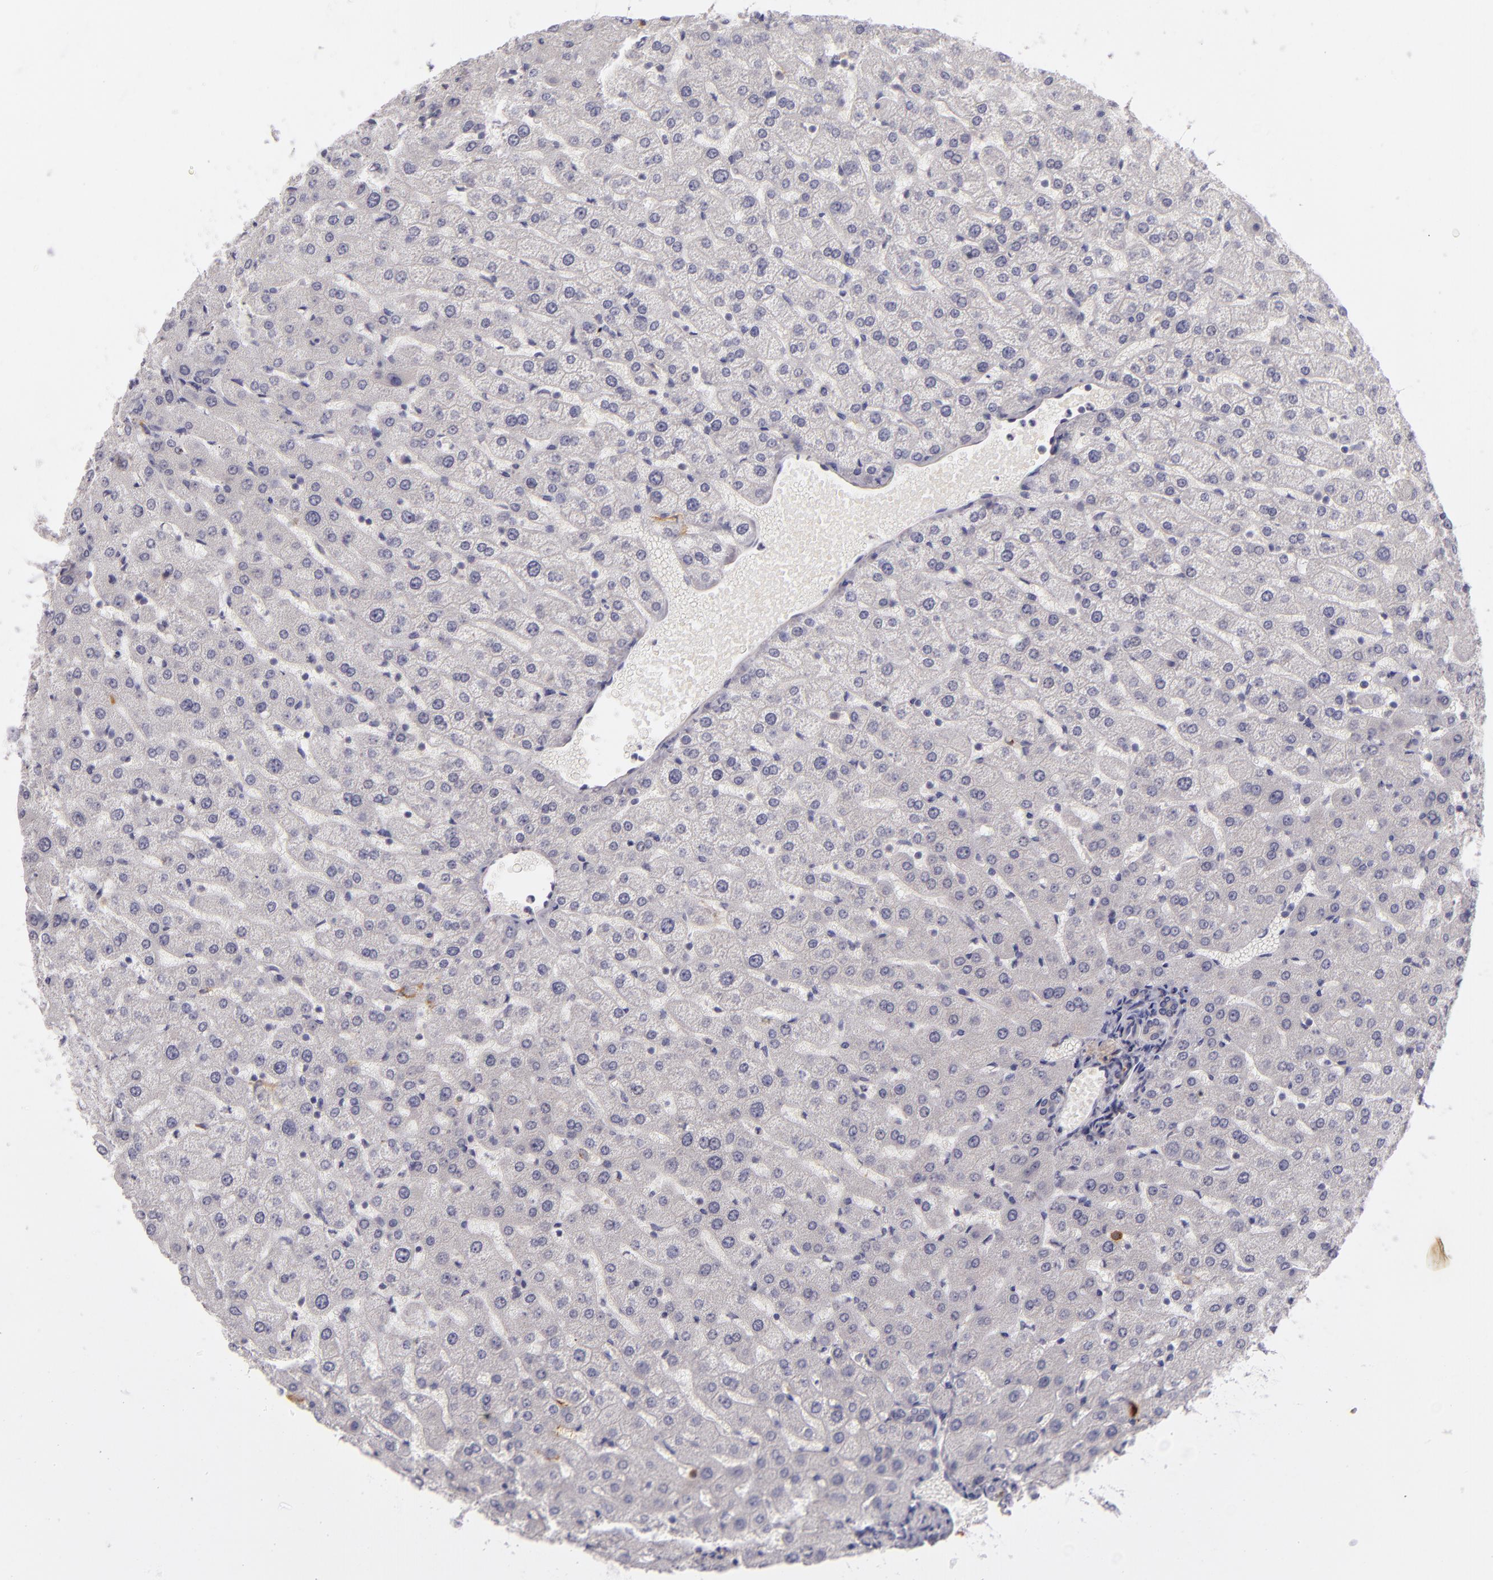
{"staining": {"intensity": "negative", "quantity": "none", "location": "none"}, "tissue": "liver", "cell_type": "Cholangiocytes", "image_type": "normal", "snomed": [{"axis": "morphology", "description": "Normal tissue, NOS"}, {"axis": "morphology", "description": "Fibrosis, NOS"}, {"axis": "topography", "description": "Liver"}], "caption": "An image of human liver is negative for staining in cholangiocytes. (DAB (3,3'-diaminobenzidine) immunohistochemistry visualized using brightfield microscopy, high magnification).", "gene": "CD83", "patient": {"sex": "female", "age": 29}}